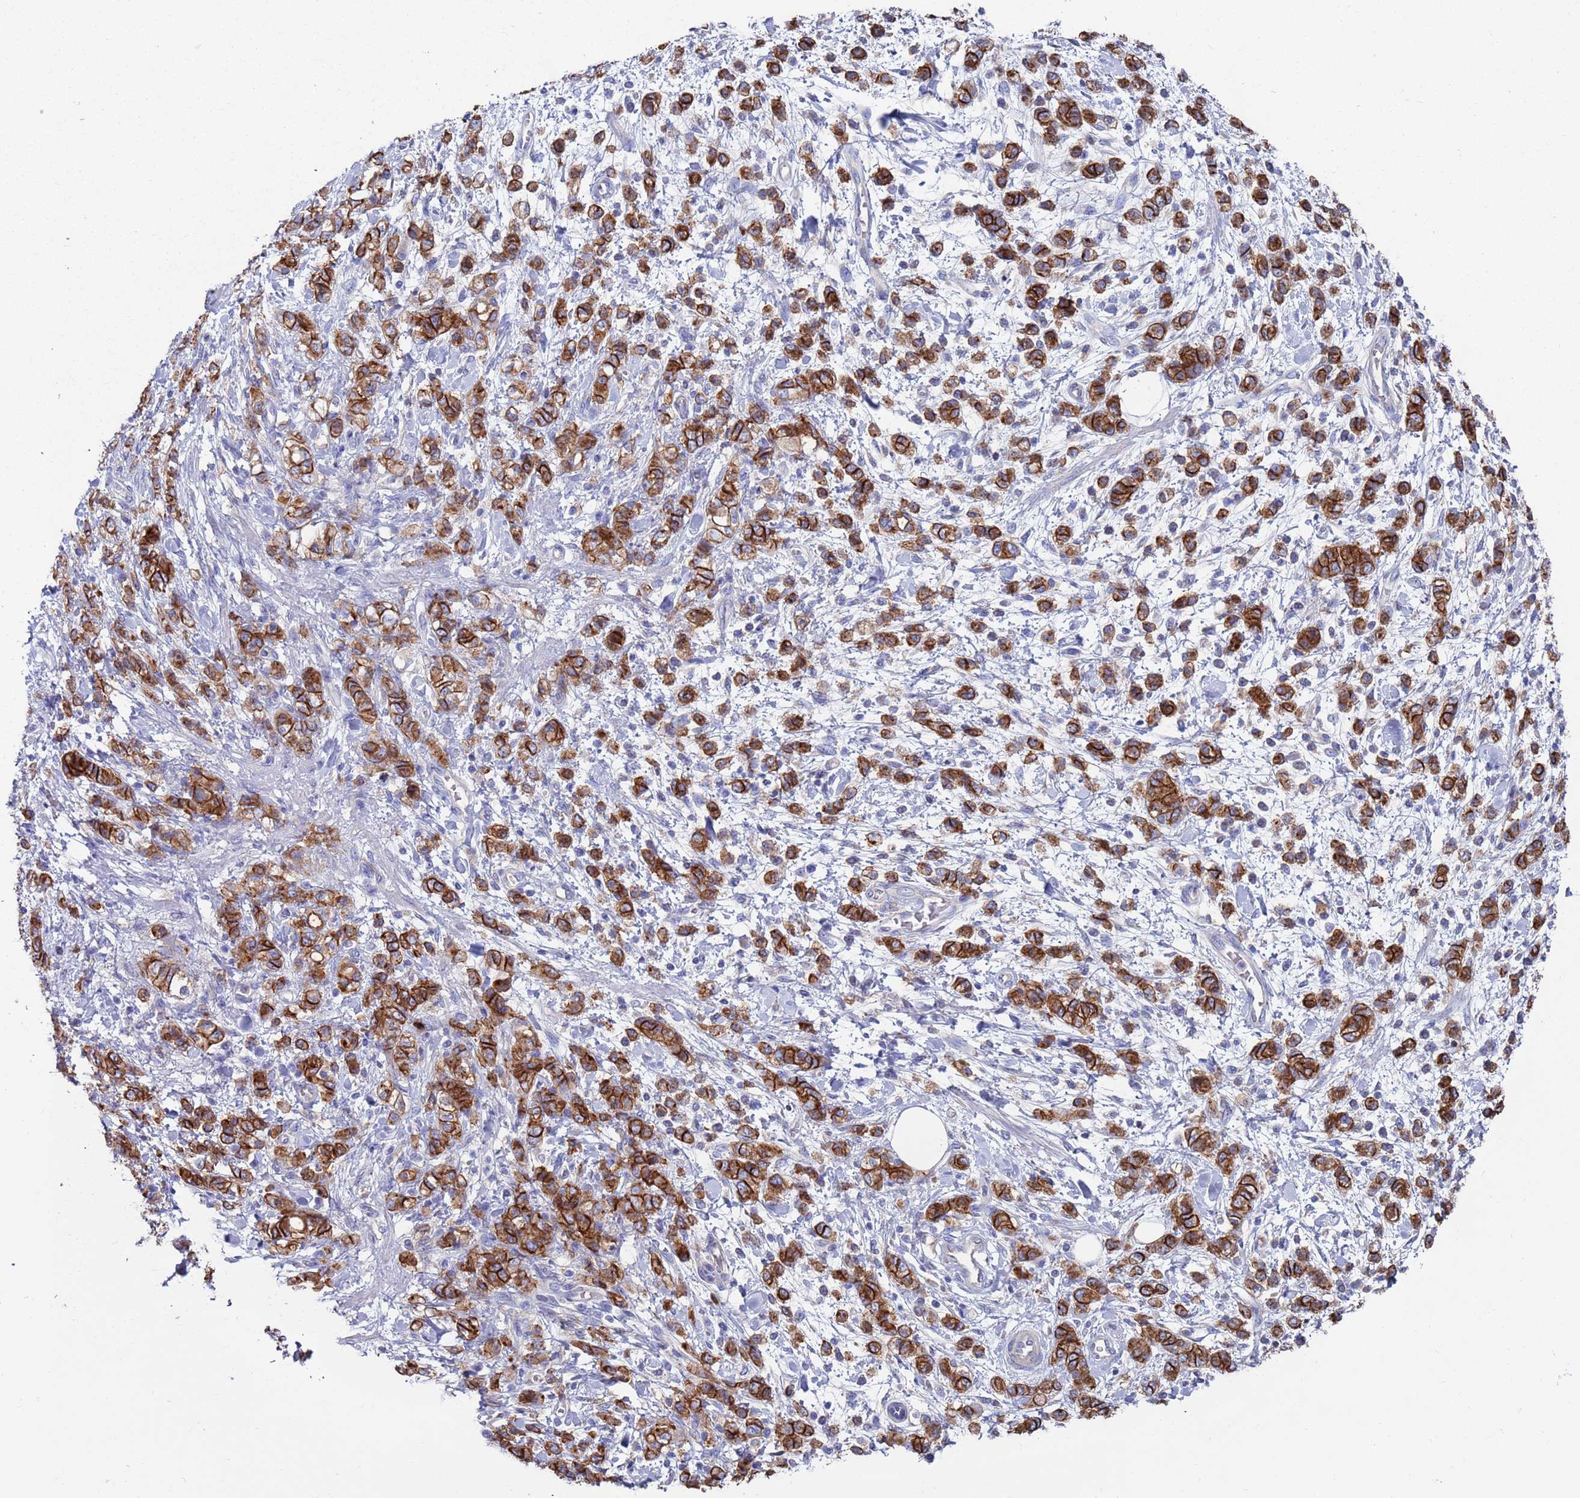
{"staining": {"intensity": "strong", "quantity": ">75%", "location": "cytoplasmic/membranous"}, "tissue": "stomach cancer", "cell_type": "Tumor cells", "image_type": "cancer", "snomed": [{"axis": "morphology", "description": "Adenocarcinoma, NOS"}, {"axis": "topography", "description": "Stomach"}], "caption": "This micrograph exhibits immunohistochemistry (IHC) staining of human stomach adenocarcinoma, with high strong cytoplasmic/membranous positivity in about >75% of tumor cells.", "gene": "KRTCAP3", "patient": {"sex": "male", "age": 77}}